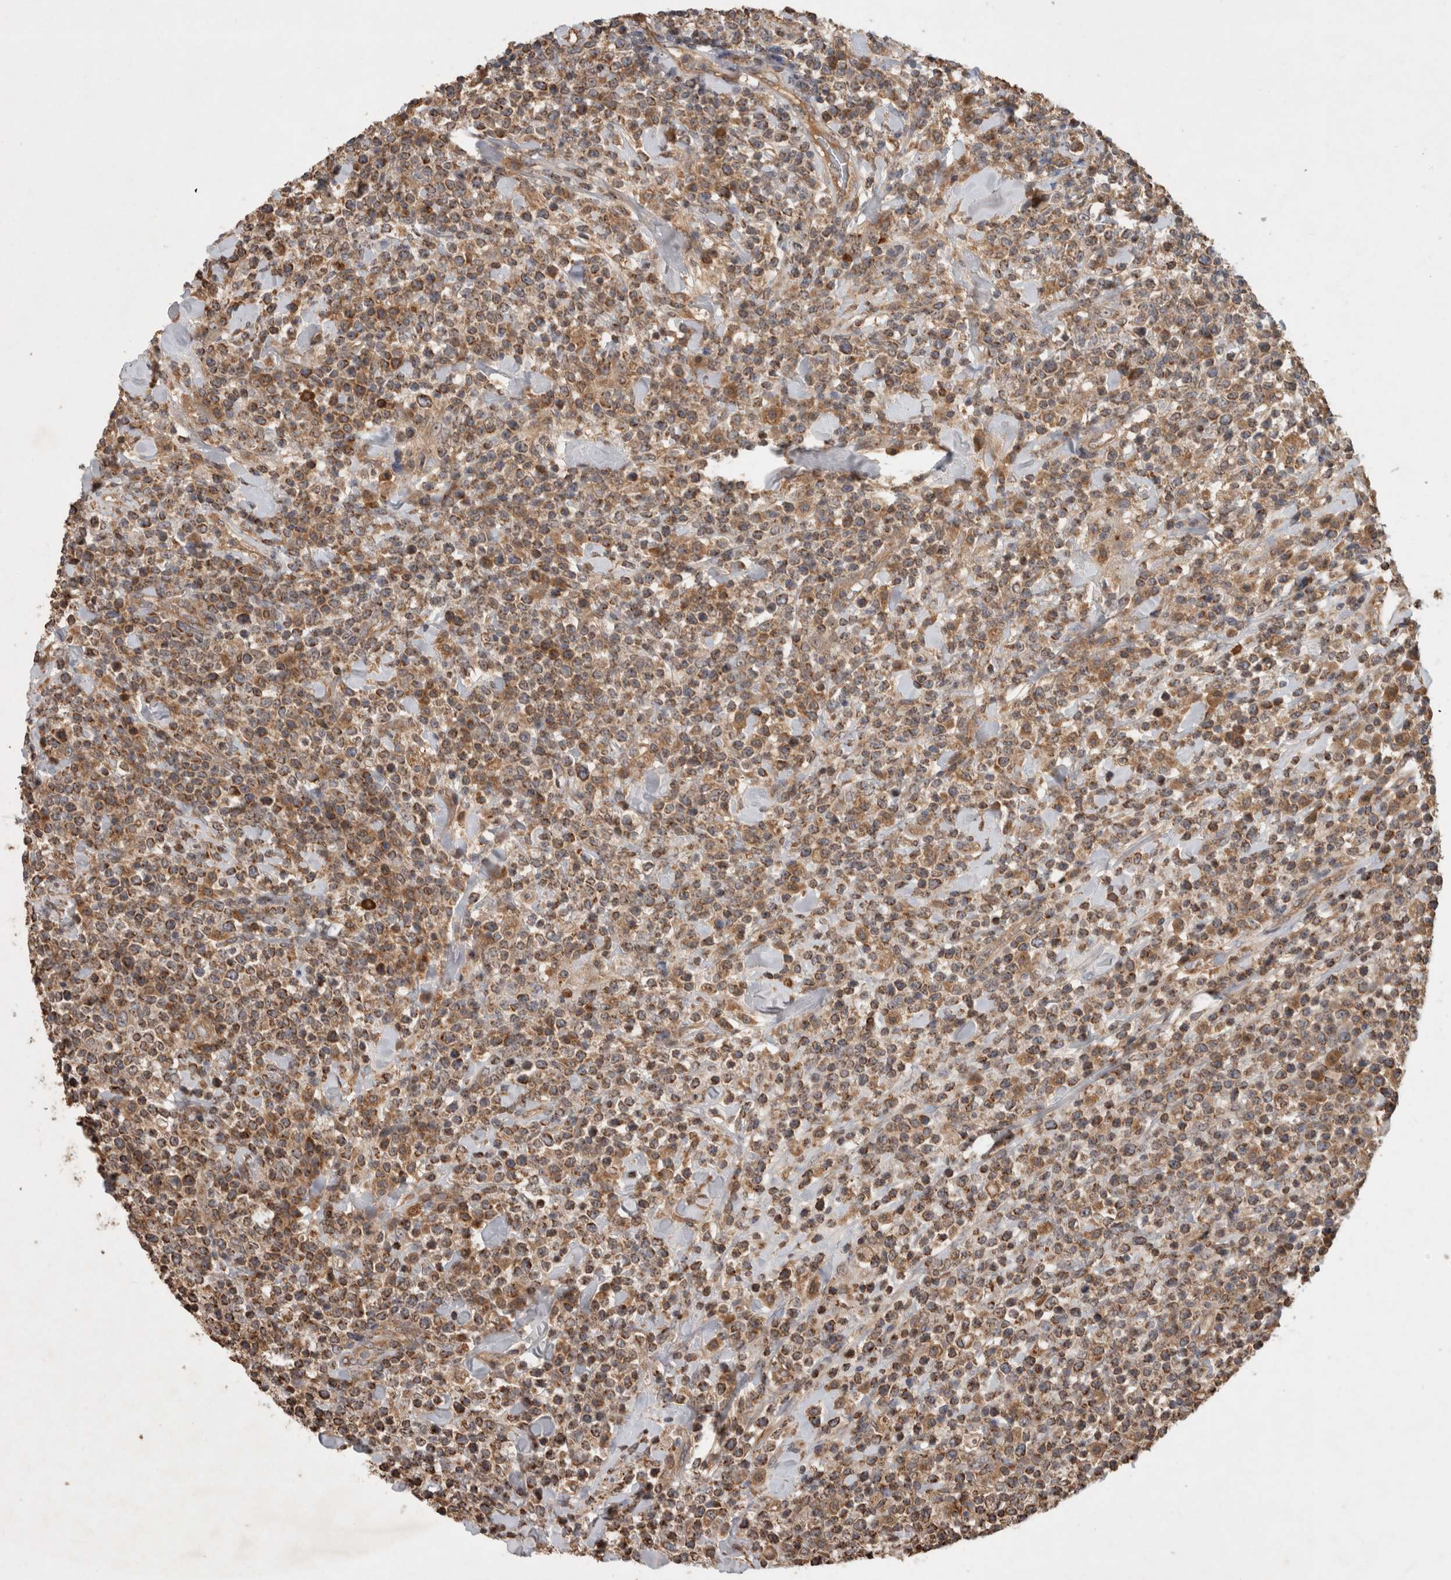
{"staining": {"intensity": "moderate", "quantity": ">75%", "location": "cytoplasmic/membranous"}, "tissue": "lymphoma", "cell_type": "Tumor cells", "image_type": "cancer", "snomed": [{"axis": "morphology", "description": "Malignant lymphoma, non-Hodgkin's type, High grade"}, {"axis": "topography", "description": "Colon"}], "caption": "A brown stain labels moderate cytoplasmic/membranous expression of a protein in lymphoma tumor cells.", "gene": "SERAC1", "patient": {"sex": "female", "age": 53}}